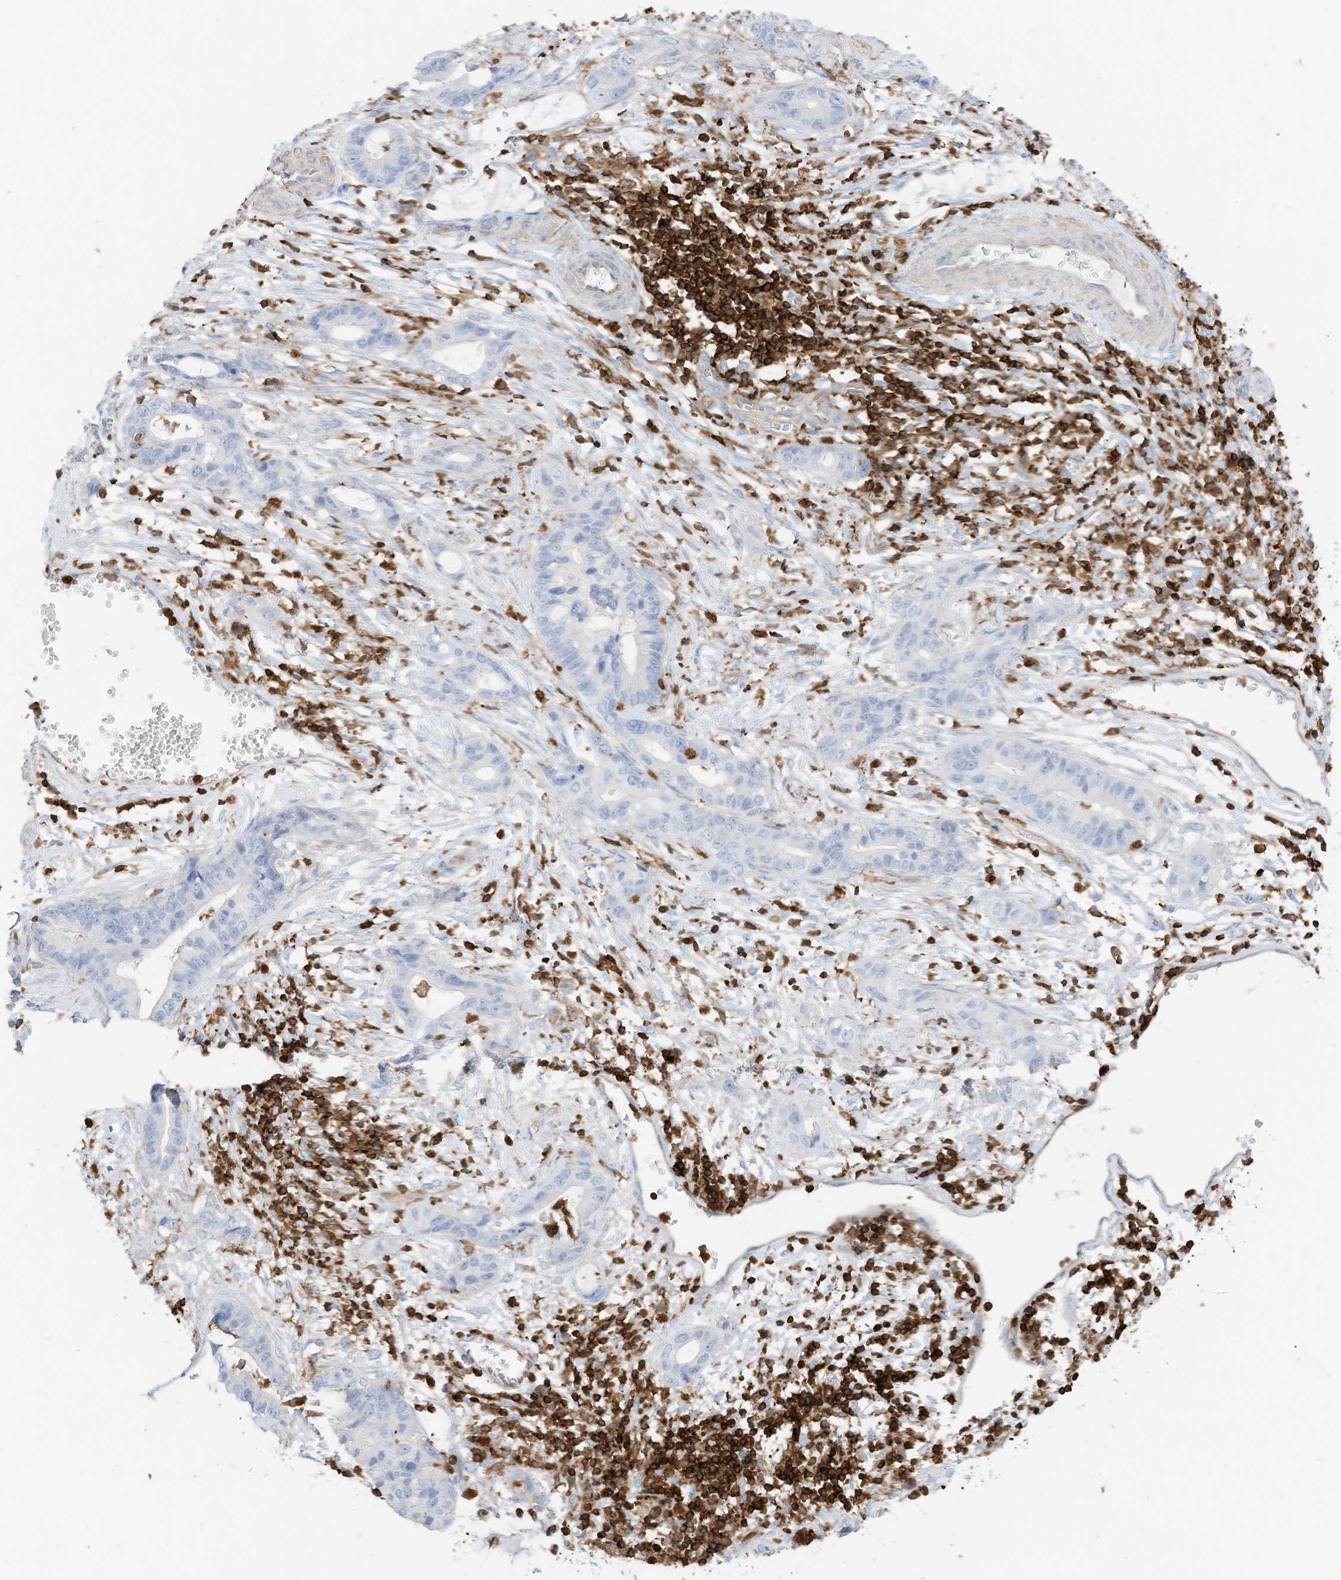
{"staining": {"intensity": "negative", "quantity": "none", "location": "none"}, "tissue": "cervical cancer", "cell_type": "Tumor cells", "image_type": "cancer", "snomed": [{"axis": "morphology", "description": "Adenocarcinoma, NOS"}, {"axis": "topography", "description": "Cervix"}], "caption": "Histopathology image shows no protein positivity in tumor cells of cervical cancer (adenocarcinoma) tissue.", "gene": "ARHGAP25", "patient": {"sex": "female", "age": 44}}